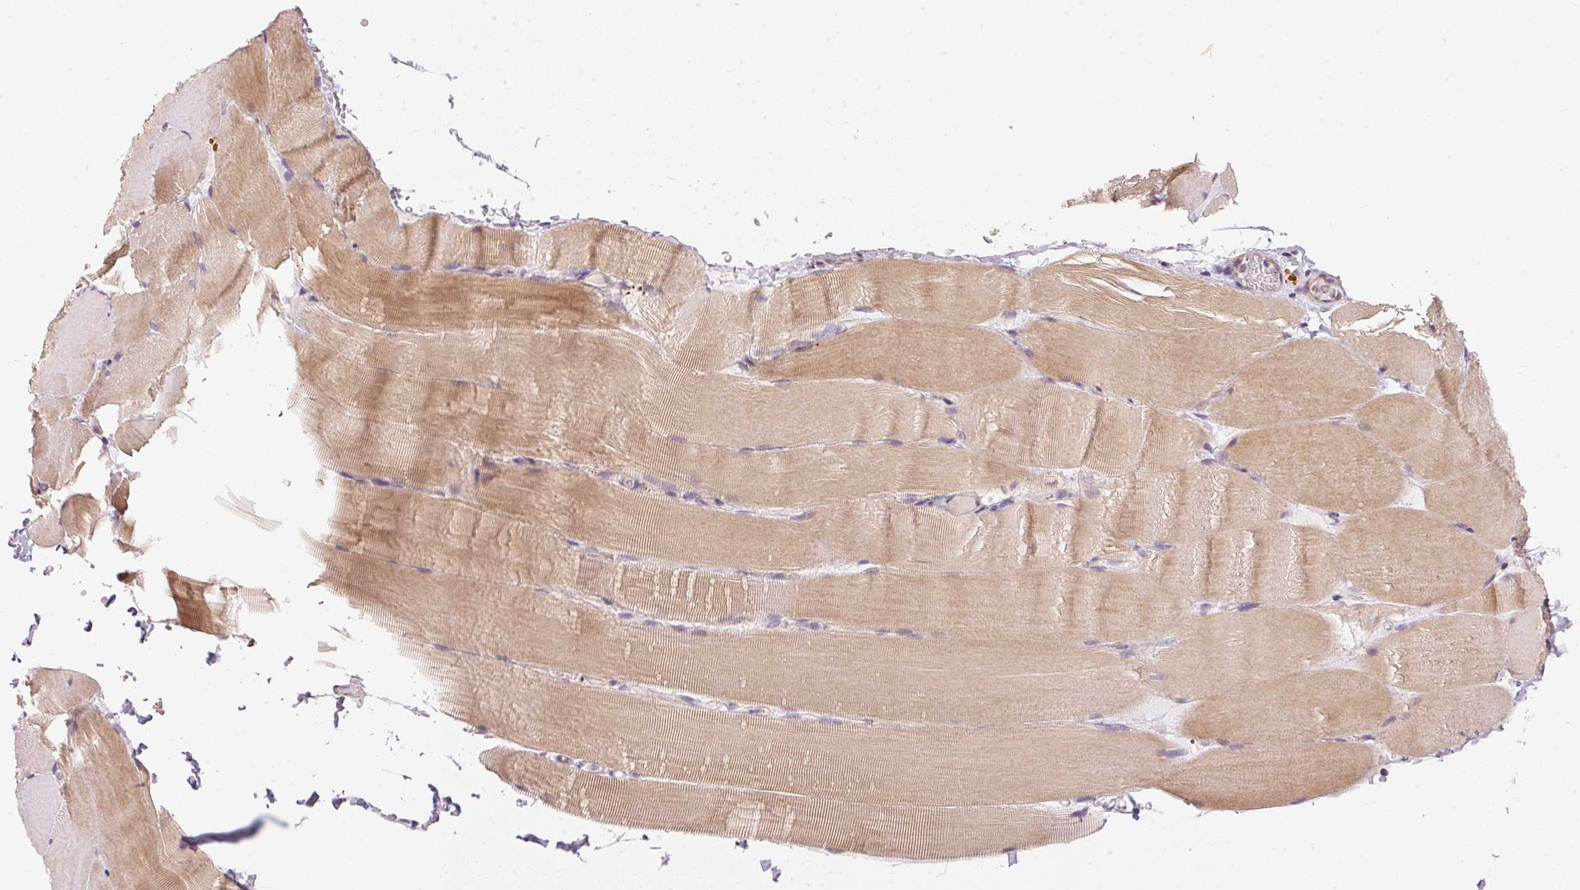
{"staining": {"intensity": "moderate", "quantity": "25%-75%", "location": "cytoplasmic/membranous"}, "tissue": "skeletal muscle", "cell_type": "Myocytes", "image_type": "normal", "snomed": [{"axis": "morphology", "description": "Normal tissue, NOS"}, {"axis": "topography", "description": "Skeletal muscle"}], "caption": "Immunohistochemical staining of benign human skeletal muscle reveals 25%-75% levels of moderate cytoplasmic/membranous protein expression in approximately 25%-75% of myocytes.", "gene": "GDAP1L1", "patient": {"sex": "female", "age": 37}}